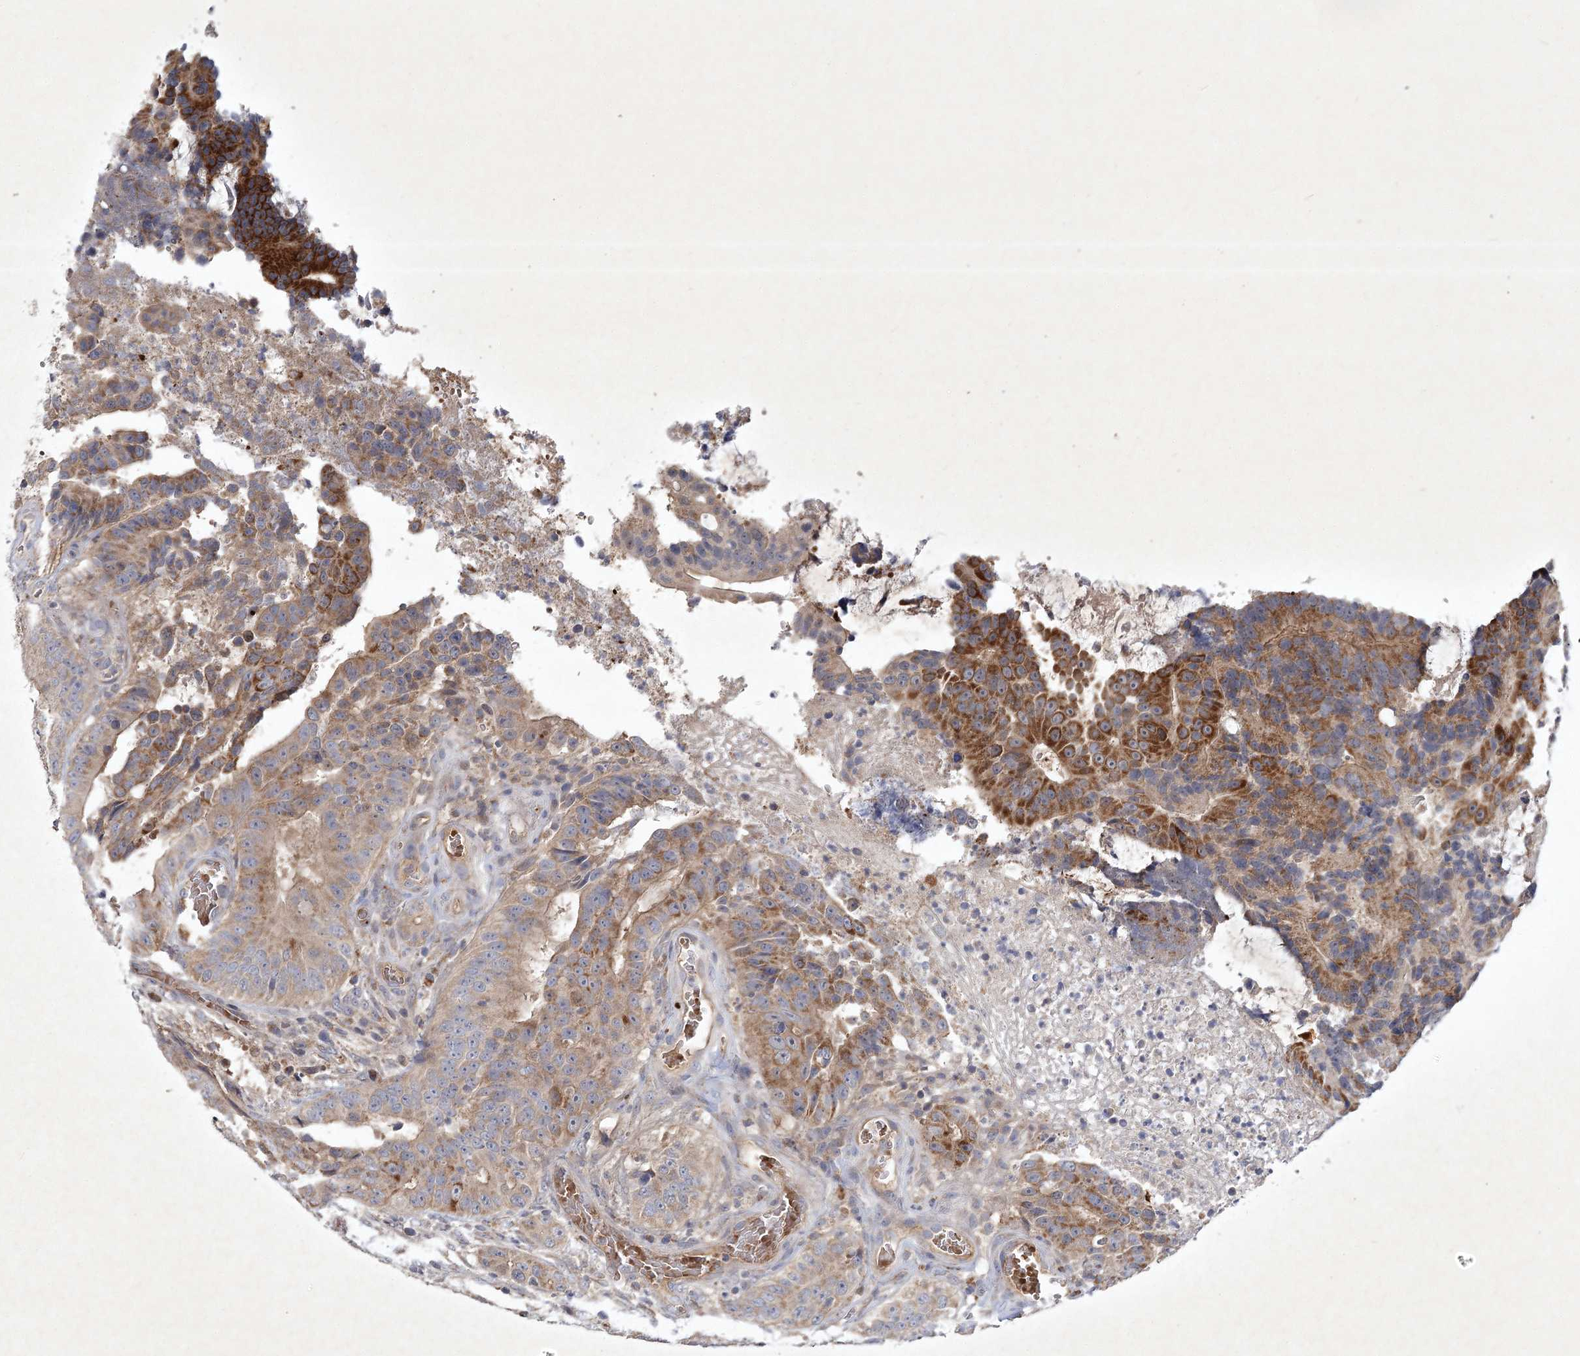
{"staining": {"intensity": "moderate", "quantity": ">75%", "location": "cytoplasmic/membranous"}, "tissue": "colorectal cancer", "cell_type": "Tumor cells", "image_type": "cancer", "snomed": [{"axis": "morphology", "description": "Adenocarcinoma, NOS"}, {"axis": "topography", "description": "Colon"}], "caption": "Immunohistochemistry (DAB) staining of human colorectal adenocarcinoma shows moderate cytoplasmic/membranous protein expression in about >75% of tumor cells. Nuclei are stained in blue.", "gene": "PYROXD2", "patient": {"sex": "male", "age": 83}}